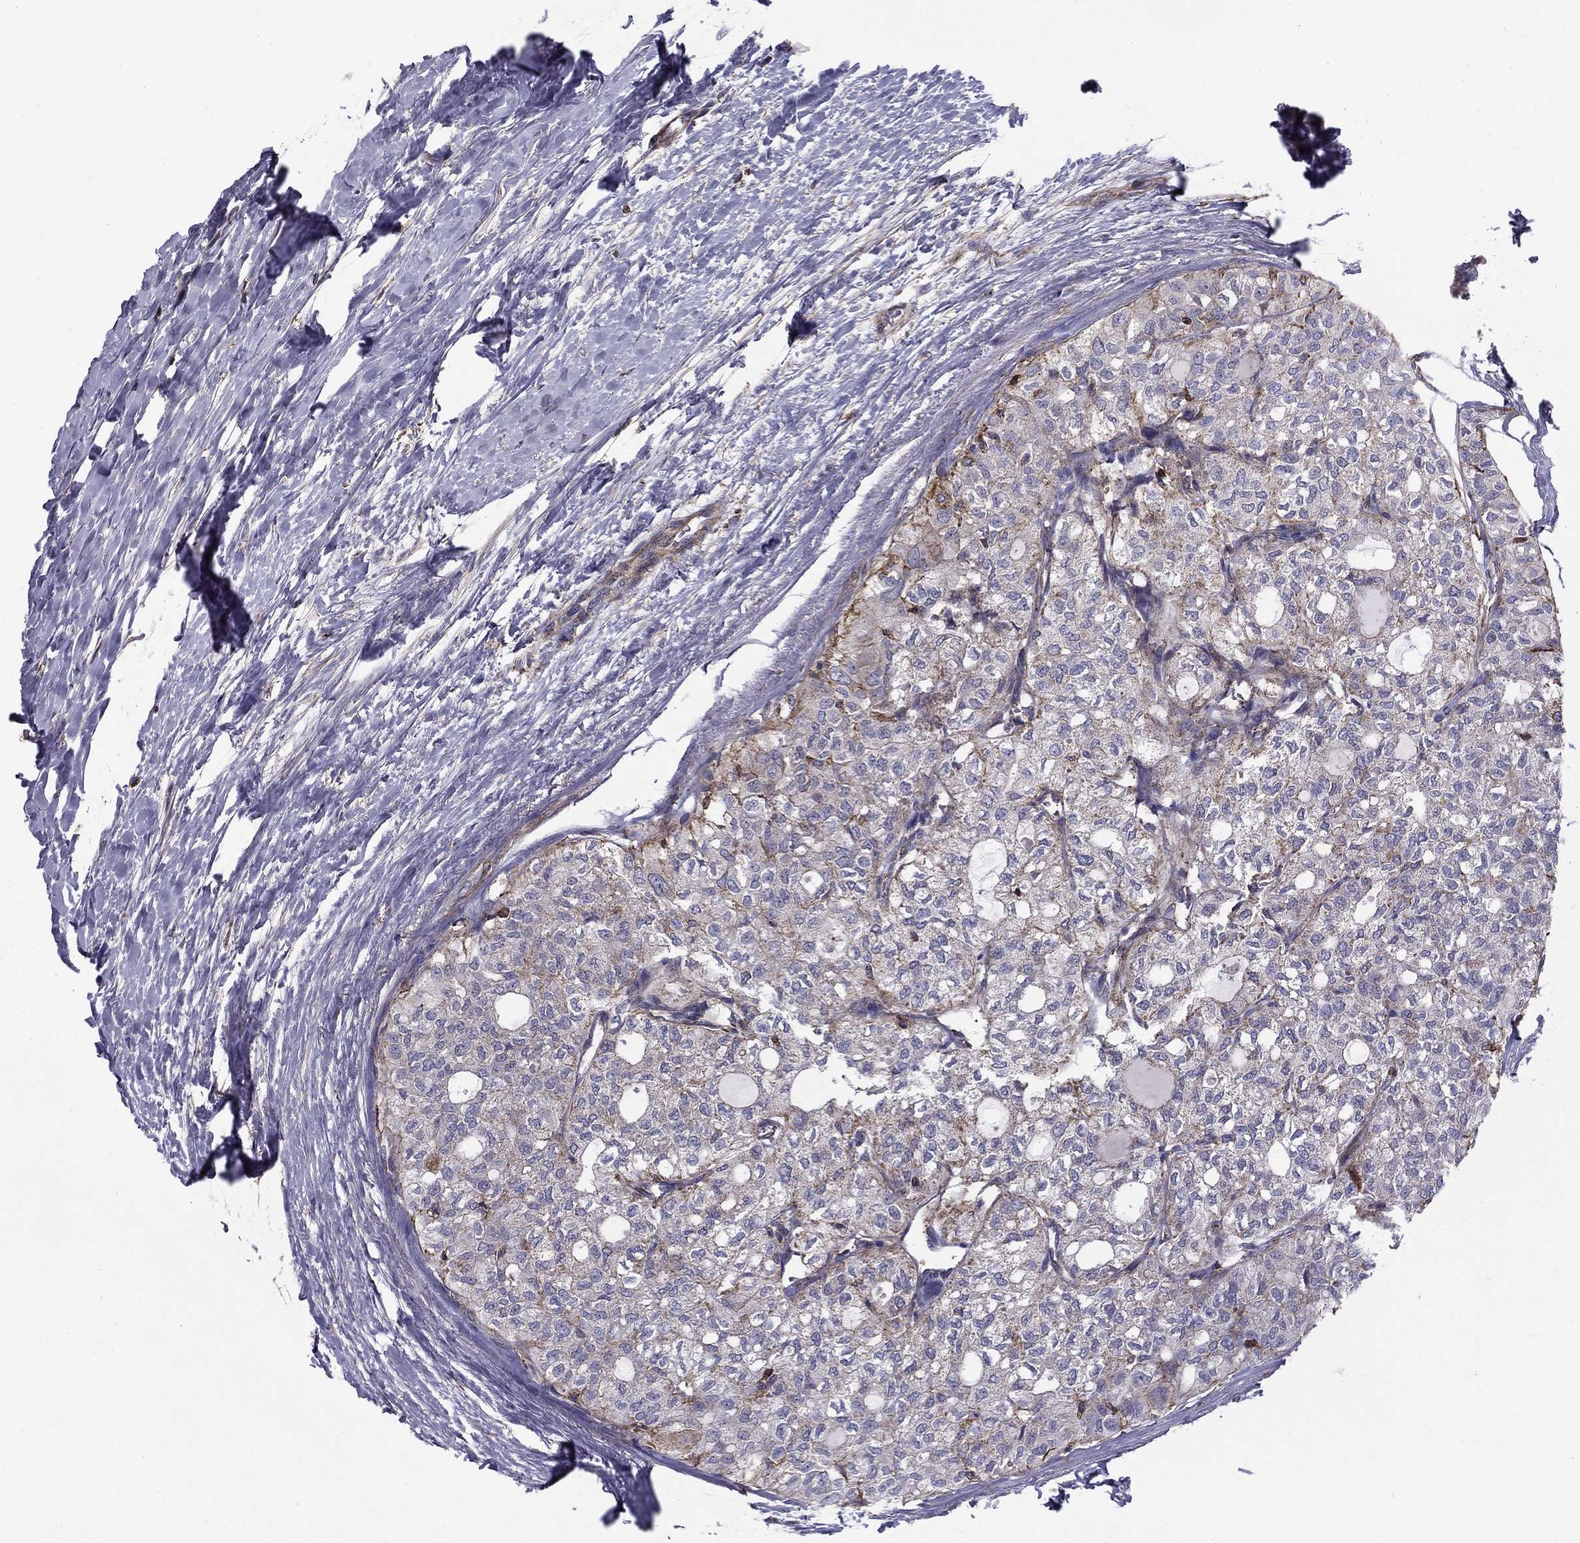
{"staining": {"intensity": "weak", "quantity": "<25%", "location": "cytoplasmic/membranous"}, "tissue": "thyroid cancer", "cell_type": "Tumor cells", "image_type": "cancer", "snomed": [{"axis": "morphology", "description": "Follicular adenoma carcinoma, NOS"}, {"axis": "topography", "description": "Thyroid gland"}], "caption": "High power microscopy micrograph of an immunohistochemistry micrograph of thyroid cancer (follicular adenoma carcinoma), revealing no significant expression in tumor cells. (DAB immunohistochemistry visualized using brightfield microscopy, high magnification).", "gene": "ALG6", "patient": {"sex": "male", "age": 75}}